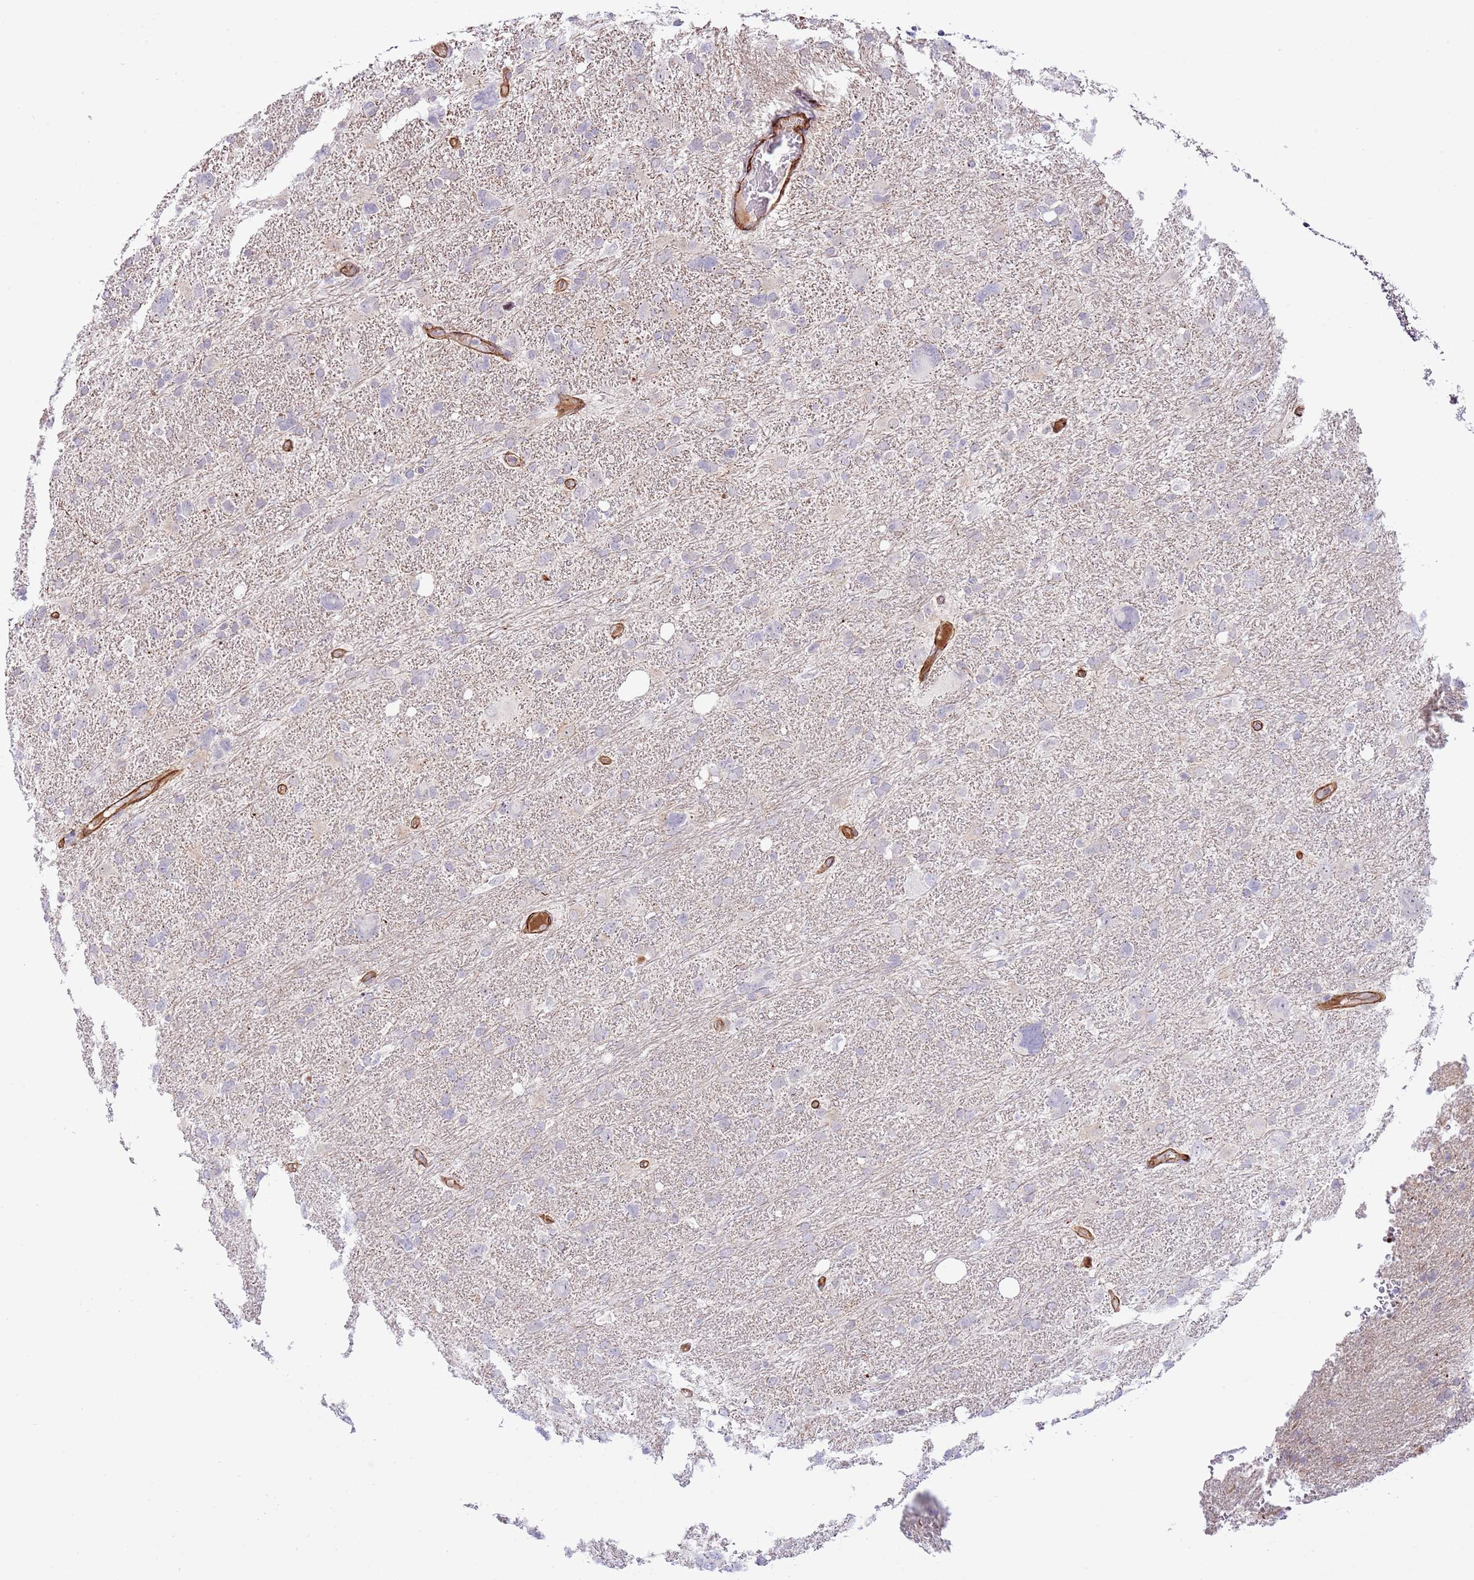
{"staining": {"intensity": "negative", "quantity": "none", "location": "none"}, "tissue": "glioma", "cell_type": "Tumor cells", "image_type": "cancer", "snomed": [{"axis": "morphology", "description": "Glioma, malignant, High grade"}, {"axis": "topography", "description": "Brain"}], "caption": "Immunohistochemistry (IHC) of glioma shows no positivity in tumor cells. The staining is performed using DAB (3,3'-diaminobenzidine) brown chromogen with nuclei counter-stained in using hematoxylin.", "gene": "NEK3", "patient": {"sex": "male", "age": 61}}